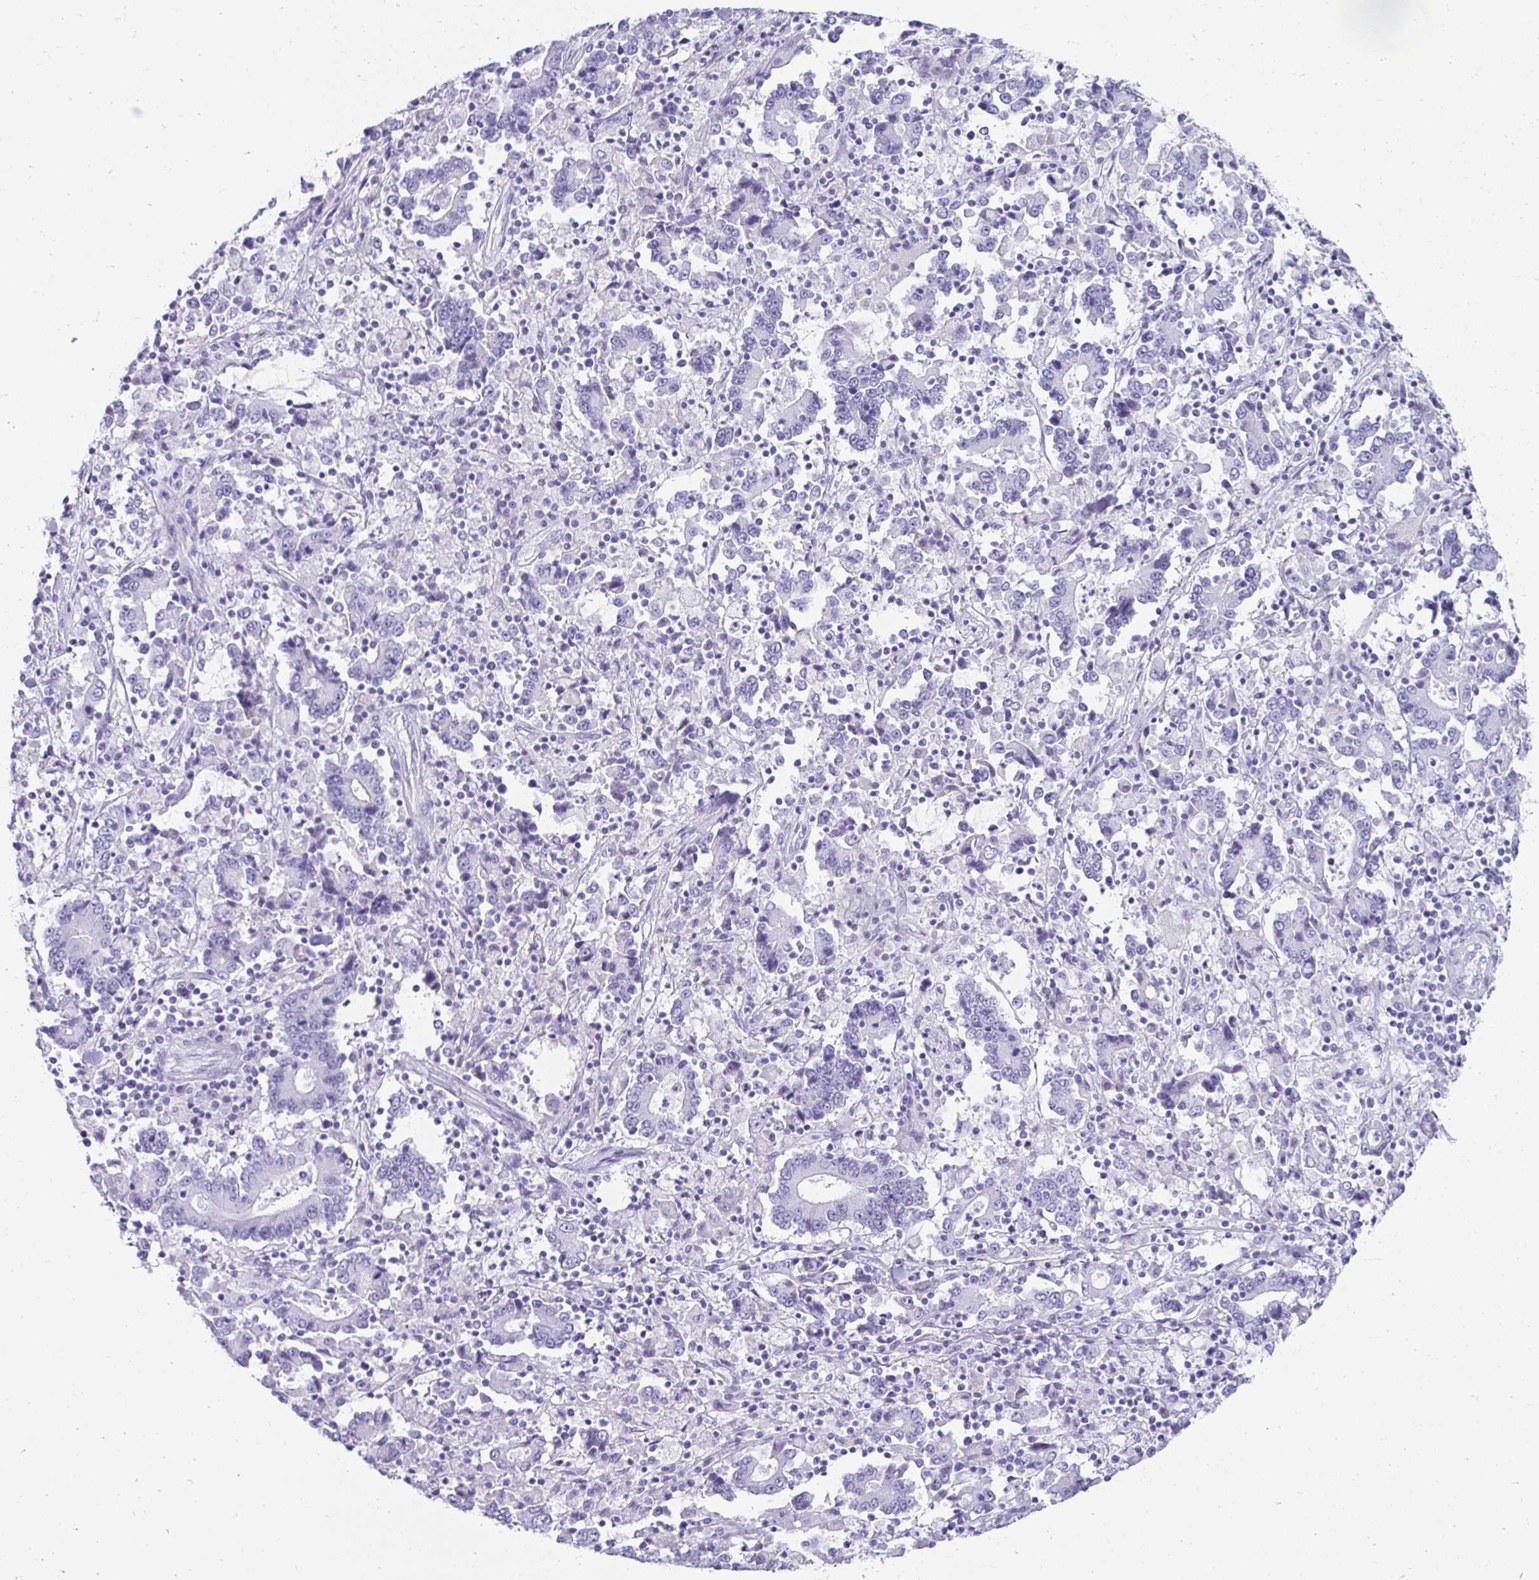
{"staining": {"intensity": "negative", "quantity": "none", "location": "none"}, "tissue": "stomach cancer", "cell_type": "Tumor cells", "image_type": "cancer", "snomed": [{"axis": "morphology", "description": "Adenocarcinoma, NOS"}, {"axis": "topography", "description": "Stomach, upper"}], "caption": "There is no significant staining in tumor cells of stomach adenocarcinoma.", "gene": "TNNT1", "patient": {"sex": "male", "age": 68}}